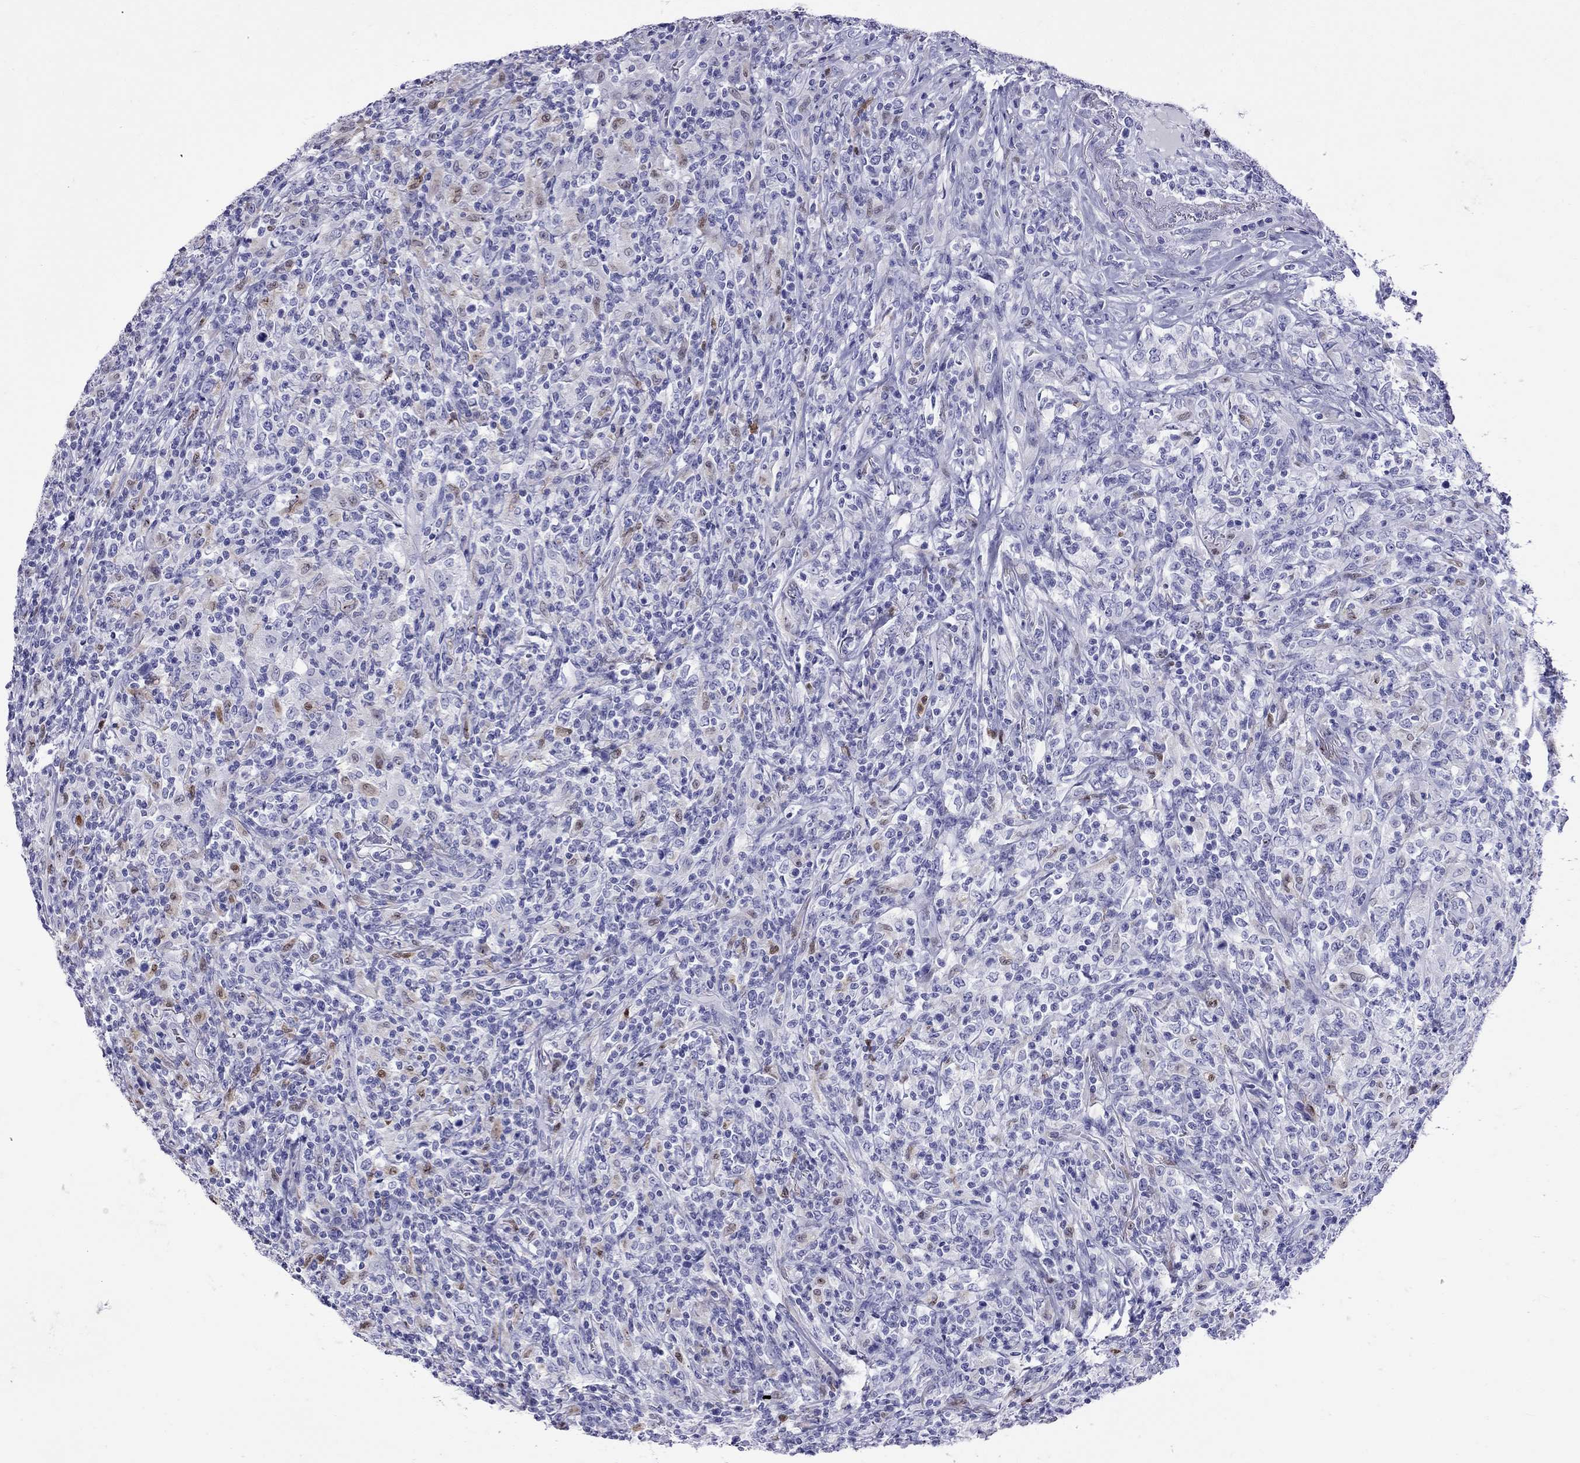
{"staining": {"intensity": "negative", "quantity": "none", "location": "none"}, "tissue": "lymphoma", "cell_type": "Tumor cells", "image_type": "cancer", "snomed": [{"axis": "morphology", "description": "Malignant lymphoma, non-Hodgkin's type, High grade"}, {"axis": "topography", "description": "Lung"}], "caption": "Micrograph shows no protein staining in tumor cells of lymphoma tissue.", "gene": "SLAMF1", "patient": {"sex": "male", "age": 79}}